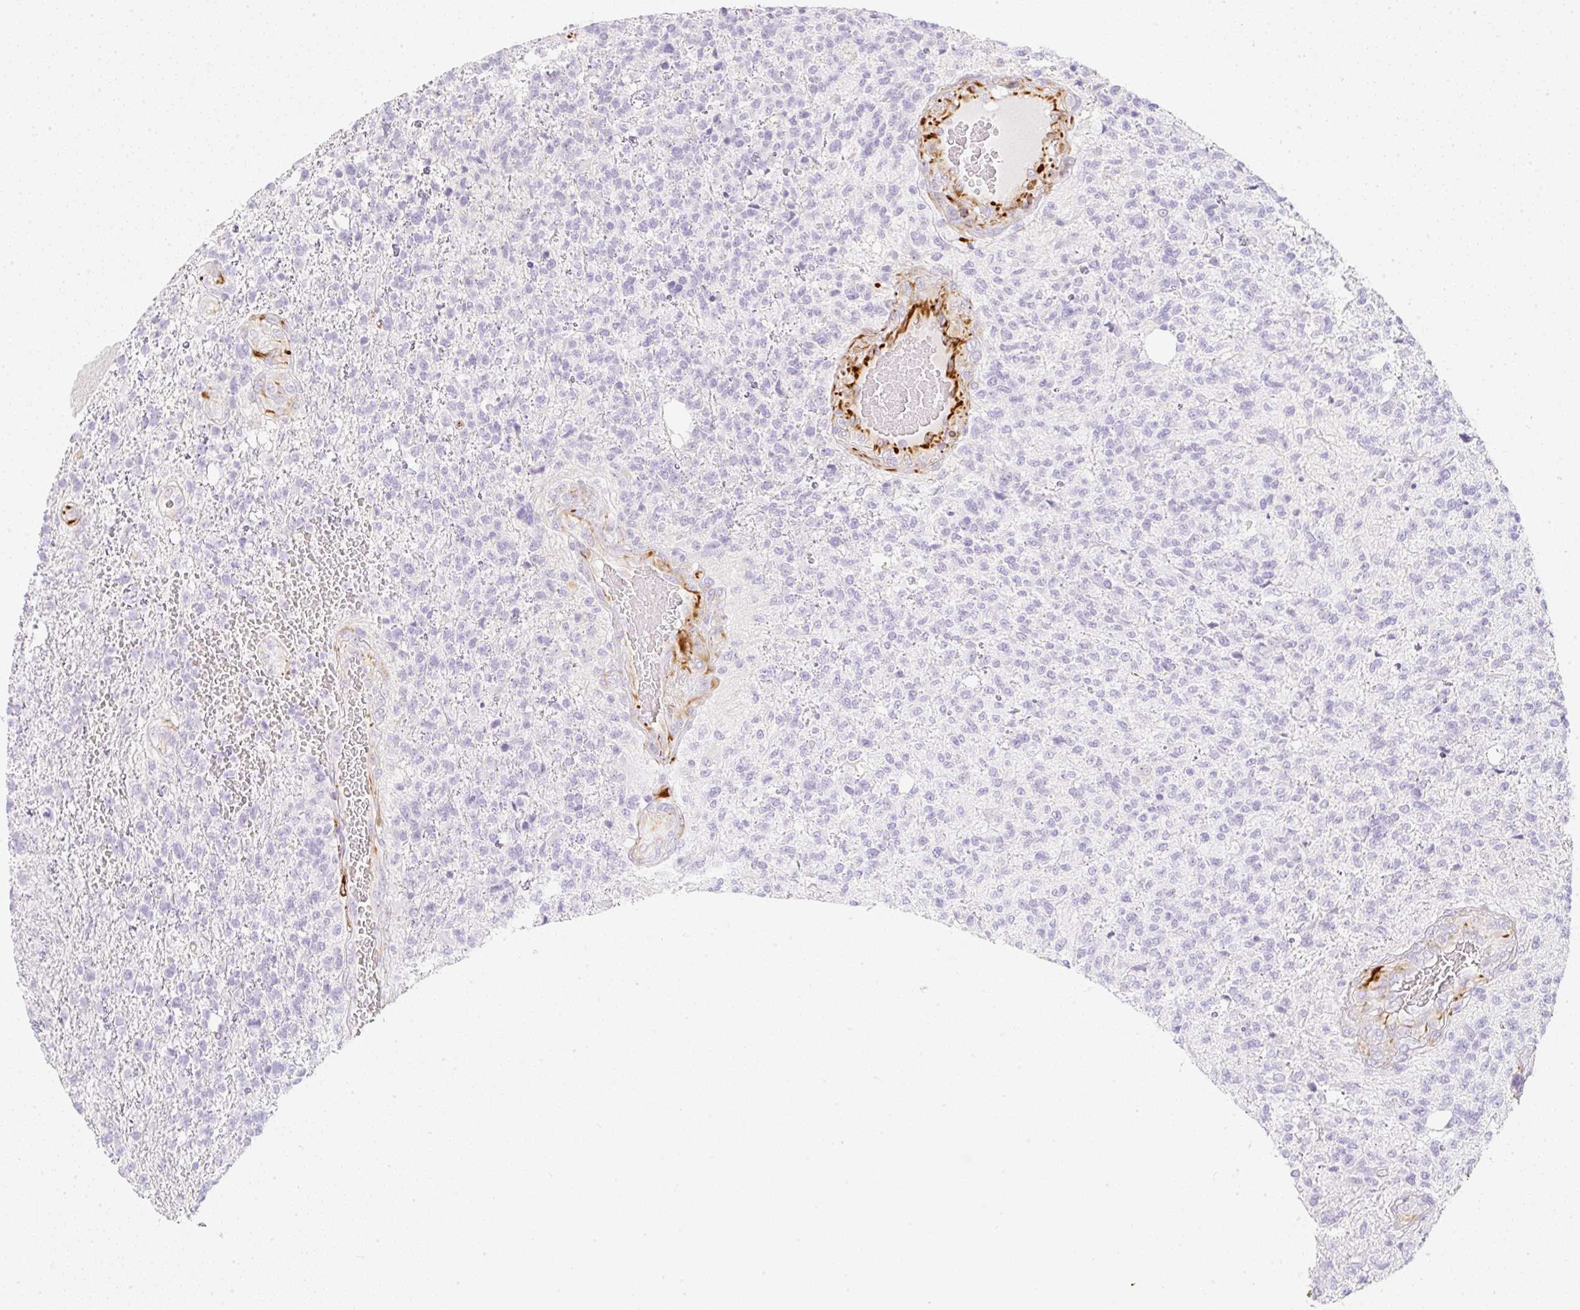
{"staining": {"intensity": "negative", "quantity": "none", "location": "none"}, "tissue": "glioma", "cell_type": "Tumor cells", "image_type": "cancer", "snomed": [{"axis": "morphology", "description": "Glioma, malignant, High grade"}, {"axis": "topography", "description": "Brain"}], "caption": "Tumor cells are negative for protein expression in human malignant high-grade glioma.", "gene": "ZNF689", "patient": {"sex": "male", "age": 56}}